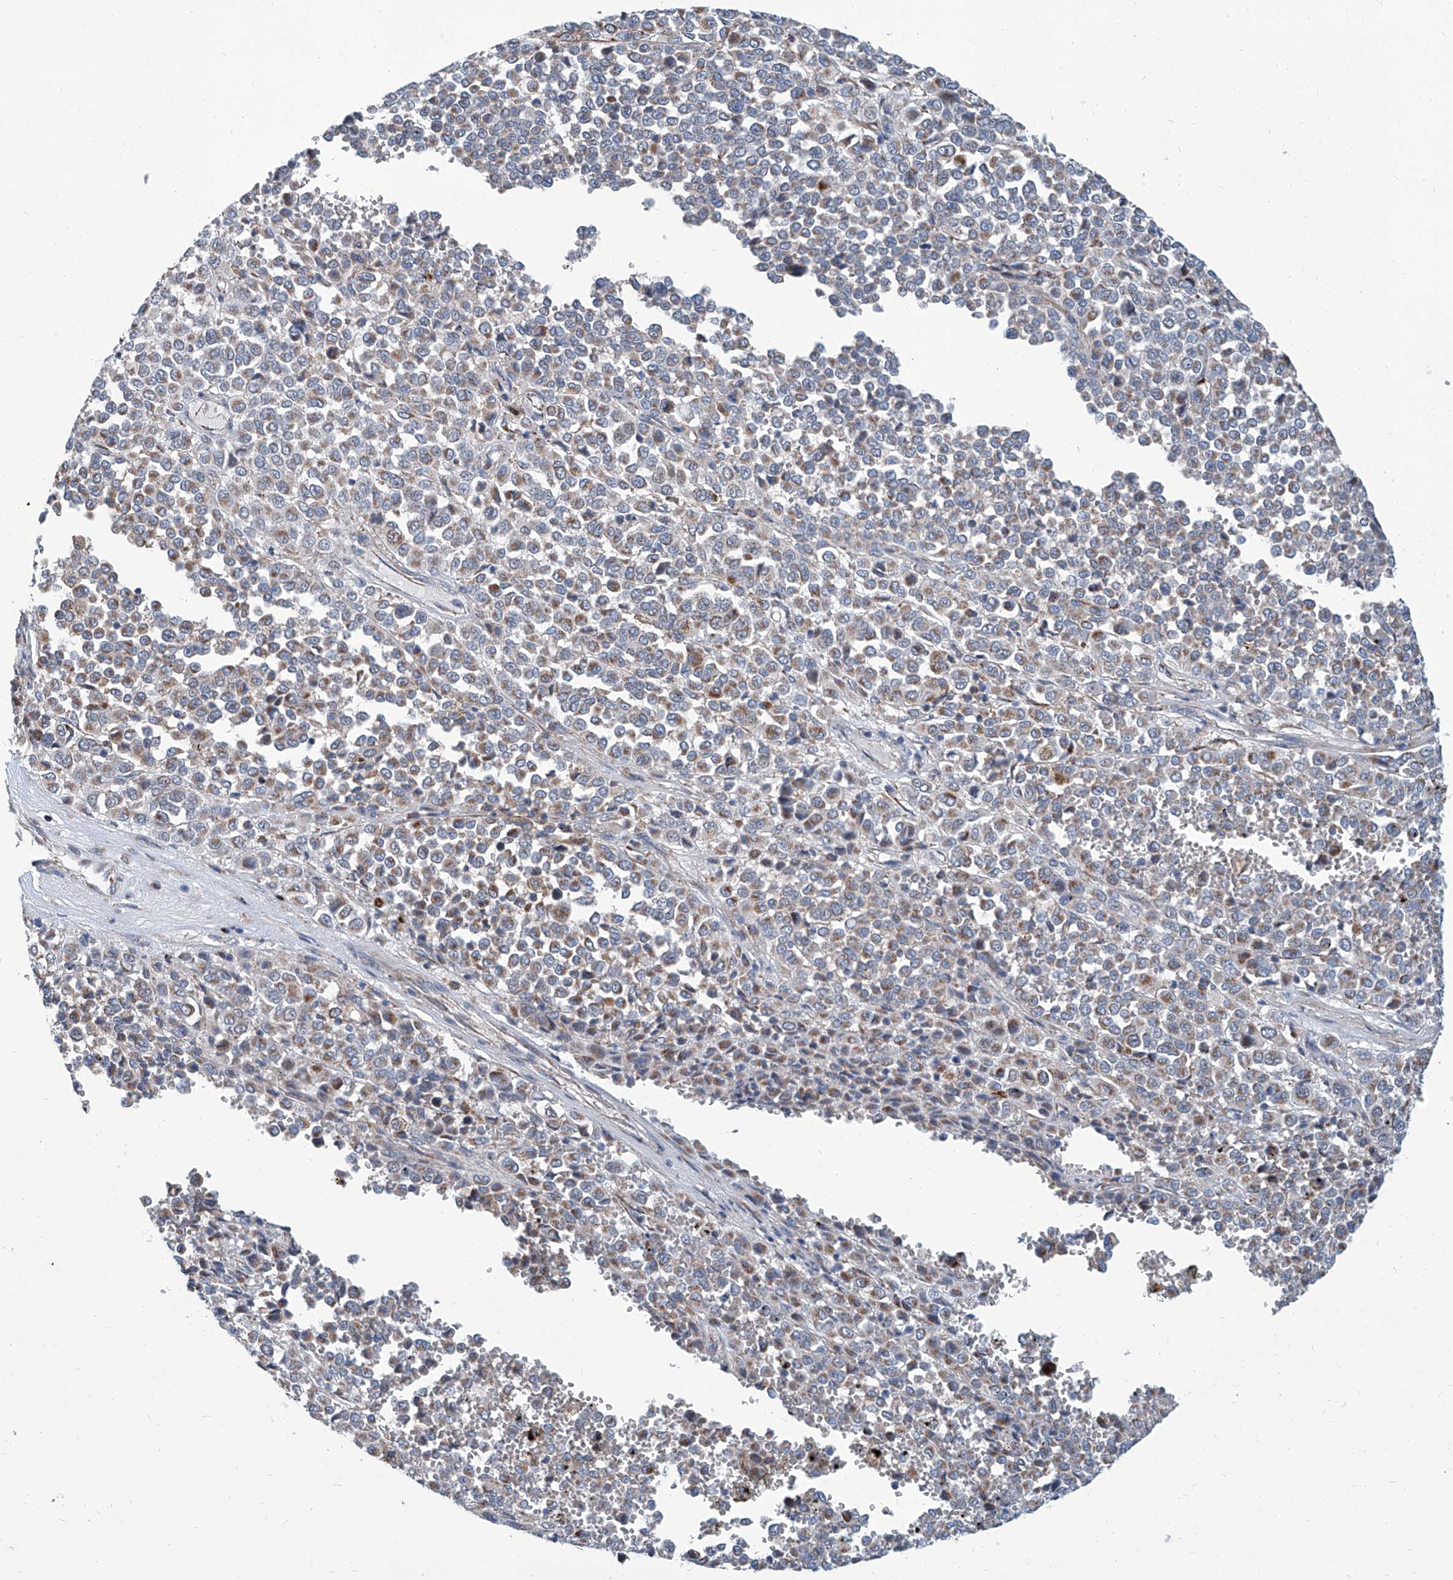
{"staining": {"intensity": "moderate", "quantity": "25%-75%", "location": "cytoplasmic/membranous"}, "tissue": "melanoma", "cell_type": "Tumor cells", "image_type": "cancer", "snomed": [{"axis": "morphology", "description": "Malignant melanoma, Metastatic site"}, {"axis": "topography", "description": "Pancreas"}], "caption": "Immunohistochemistry (IHC) photomicrograph of neoplastic tissue: human malignant melanoma (metastatic site) stained using immunohistochemistry demonstrates medium levels of moderate protein expression localized specifically in the cytoplasmic/membranous of tumor cells, appearing as a cytoplasmic/membranous brown color.", "gene": "USP48", "patient": {"sex": "female", "age": 30}}